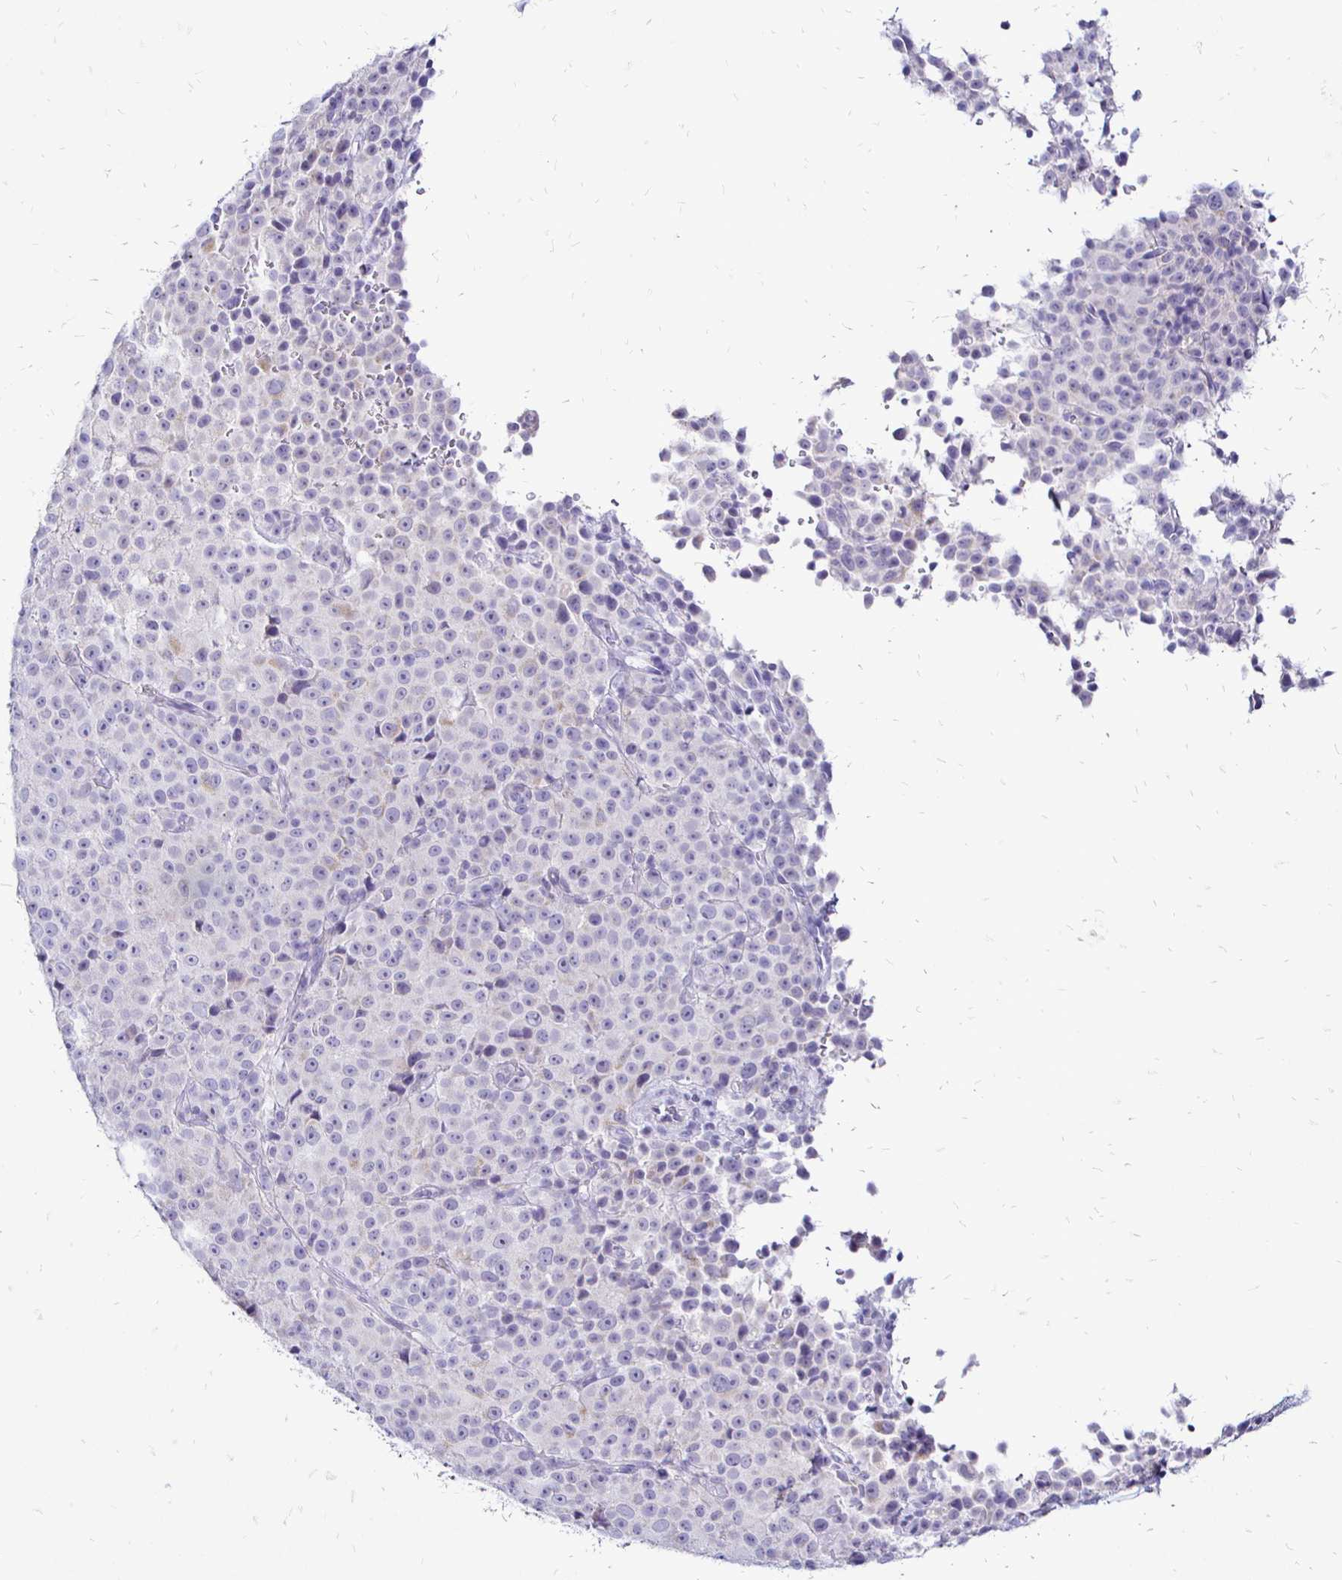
{"staining": {"intensity": "negative", "quantity": "none", "location": "none"}, "tissue": "melanoma", "cell_type": "Tumor cells", "image_type": "cancer", "snomed": [{"axis": "morphology", "description": "Malignant melanoma, Metastatic site"}, {"axis": "topography", "description": "Skin"}, {"axis": "topography", "description": "Lymph node"}], "caption": "Malignant melanoma (metastatic site) stained for a protein using immunohistochemistry reveals no expression tumor cells.", "gene": "IRGC", "patient": {"sex": "male", "age": 66}}